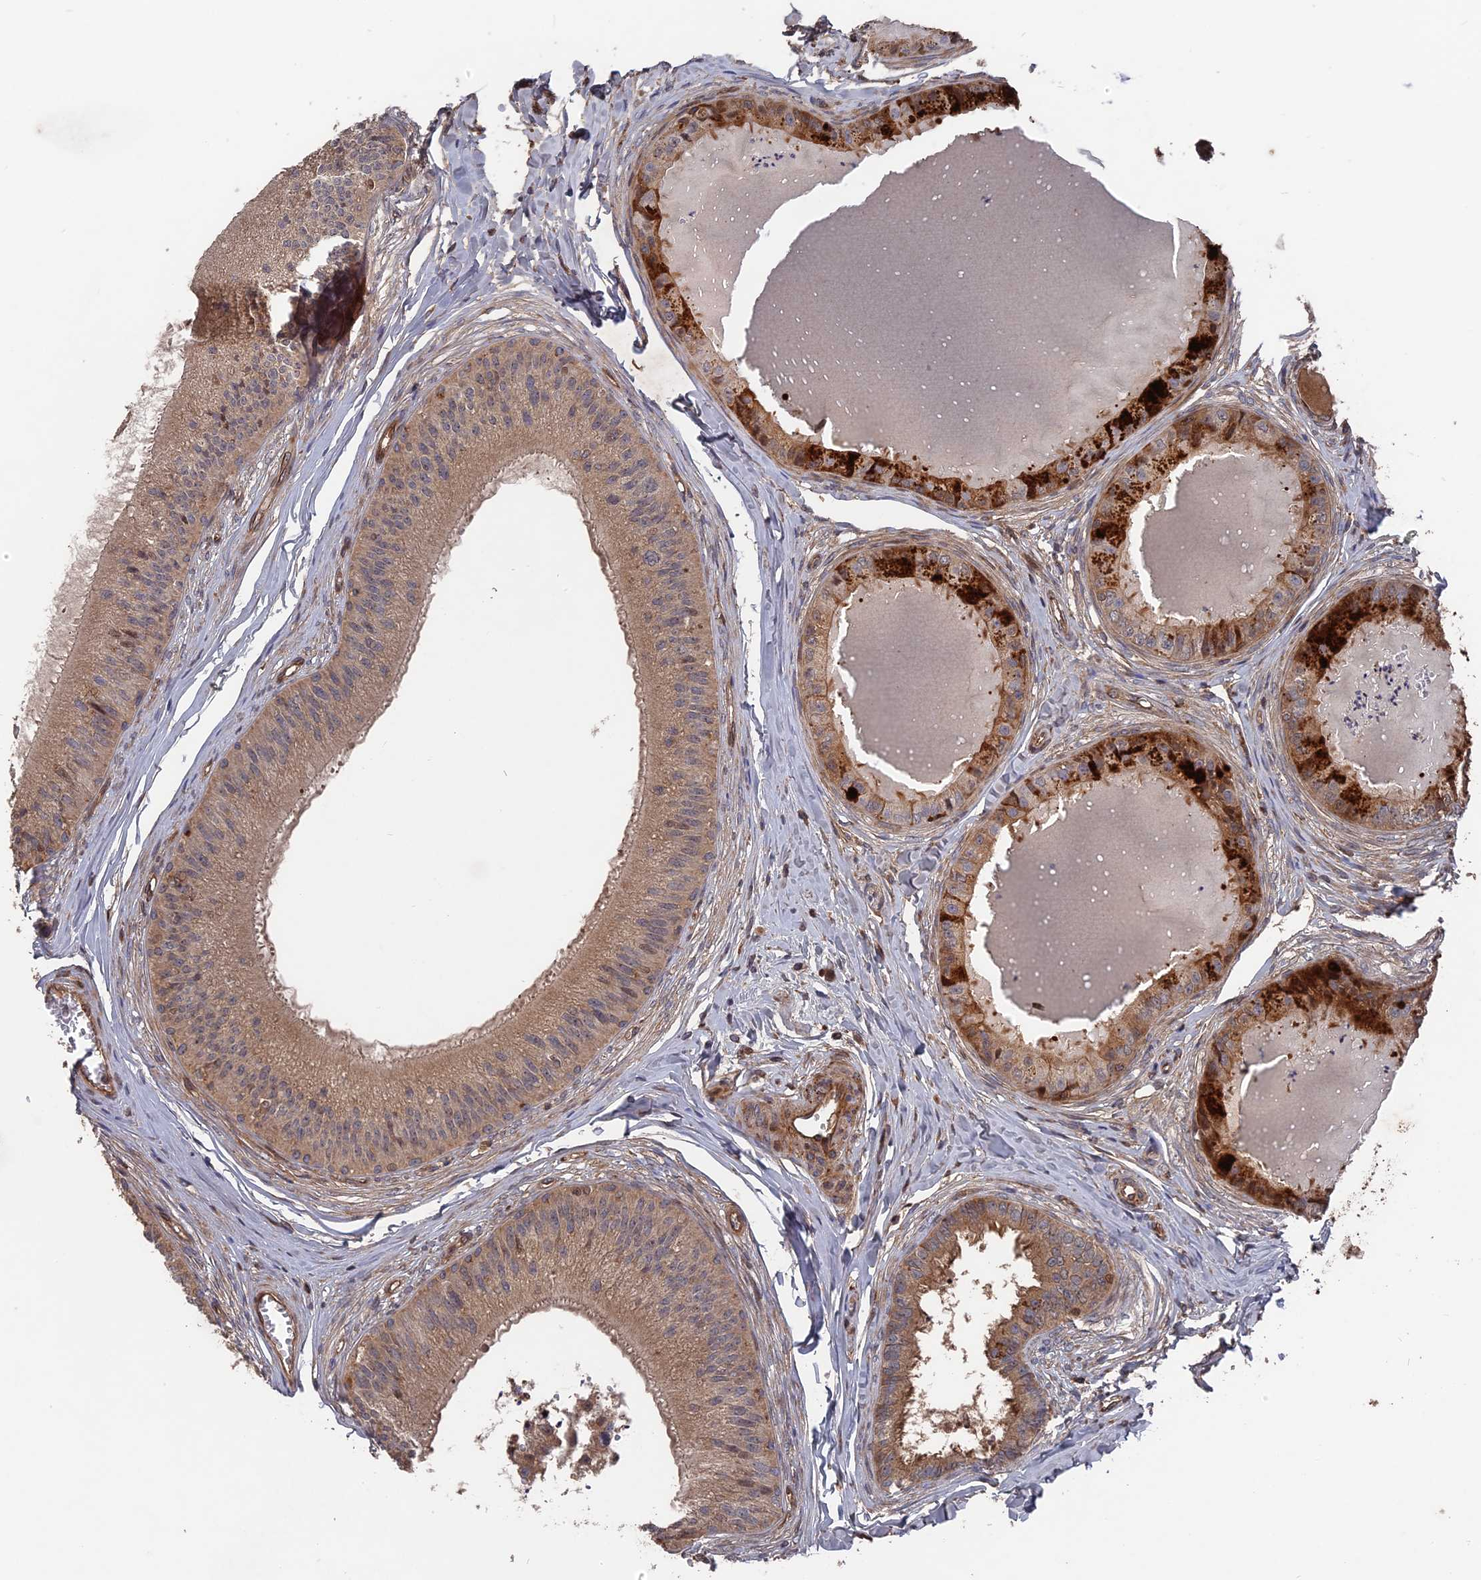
{"staining": {"intensity": "strong", "quantity": "25%-75%", "location": "cytoplasmic/membranous"}, "tissue": "epididymis", "cell_type": "Glandular cells", "image_type": "normal", "snomed": [{"axis": "morphology", "description": "Normal tissue, NOS"}, {"axis": "topography", "description": "Epididymis"}], "caption": "This micrograph displays immunohistochemistry (IHC) staining of unremarkable epididymis, with high strong cytoplasmic/membranous positivity in approximately 25%-75% of glandular cells.", "gene": "DEF8", "patient": {"sex": "male", "age": 31}}